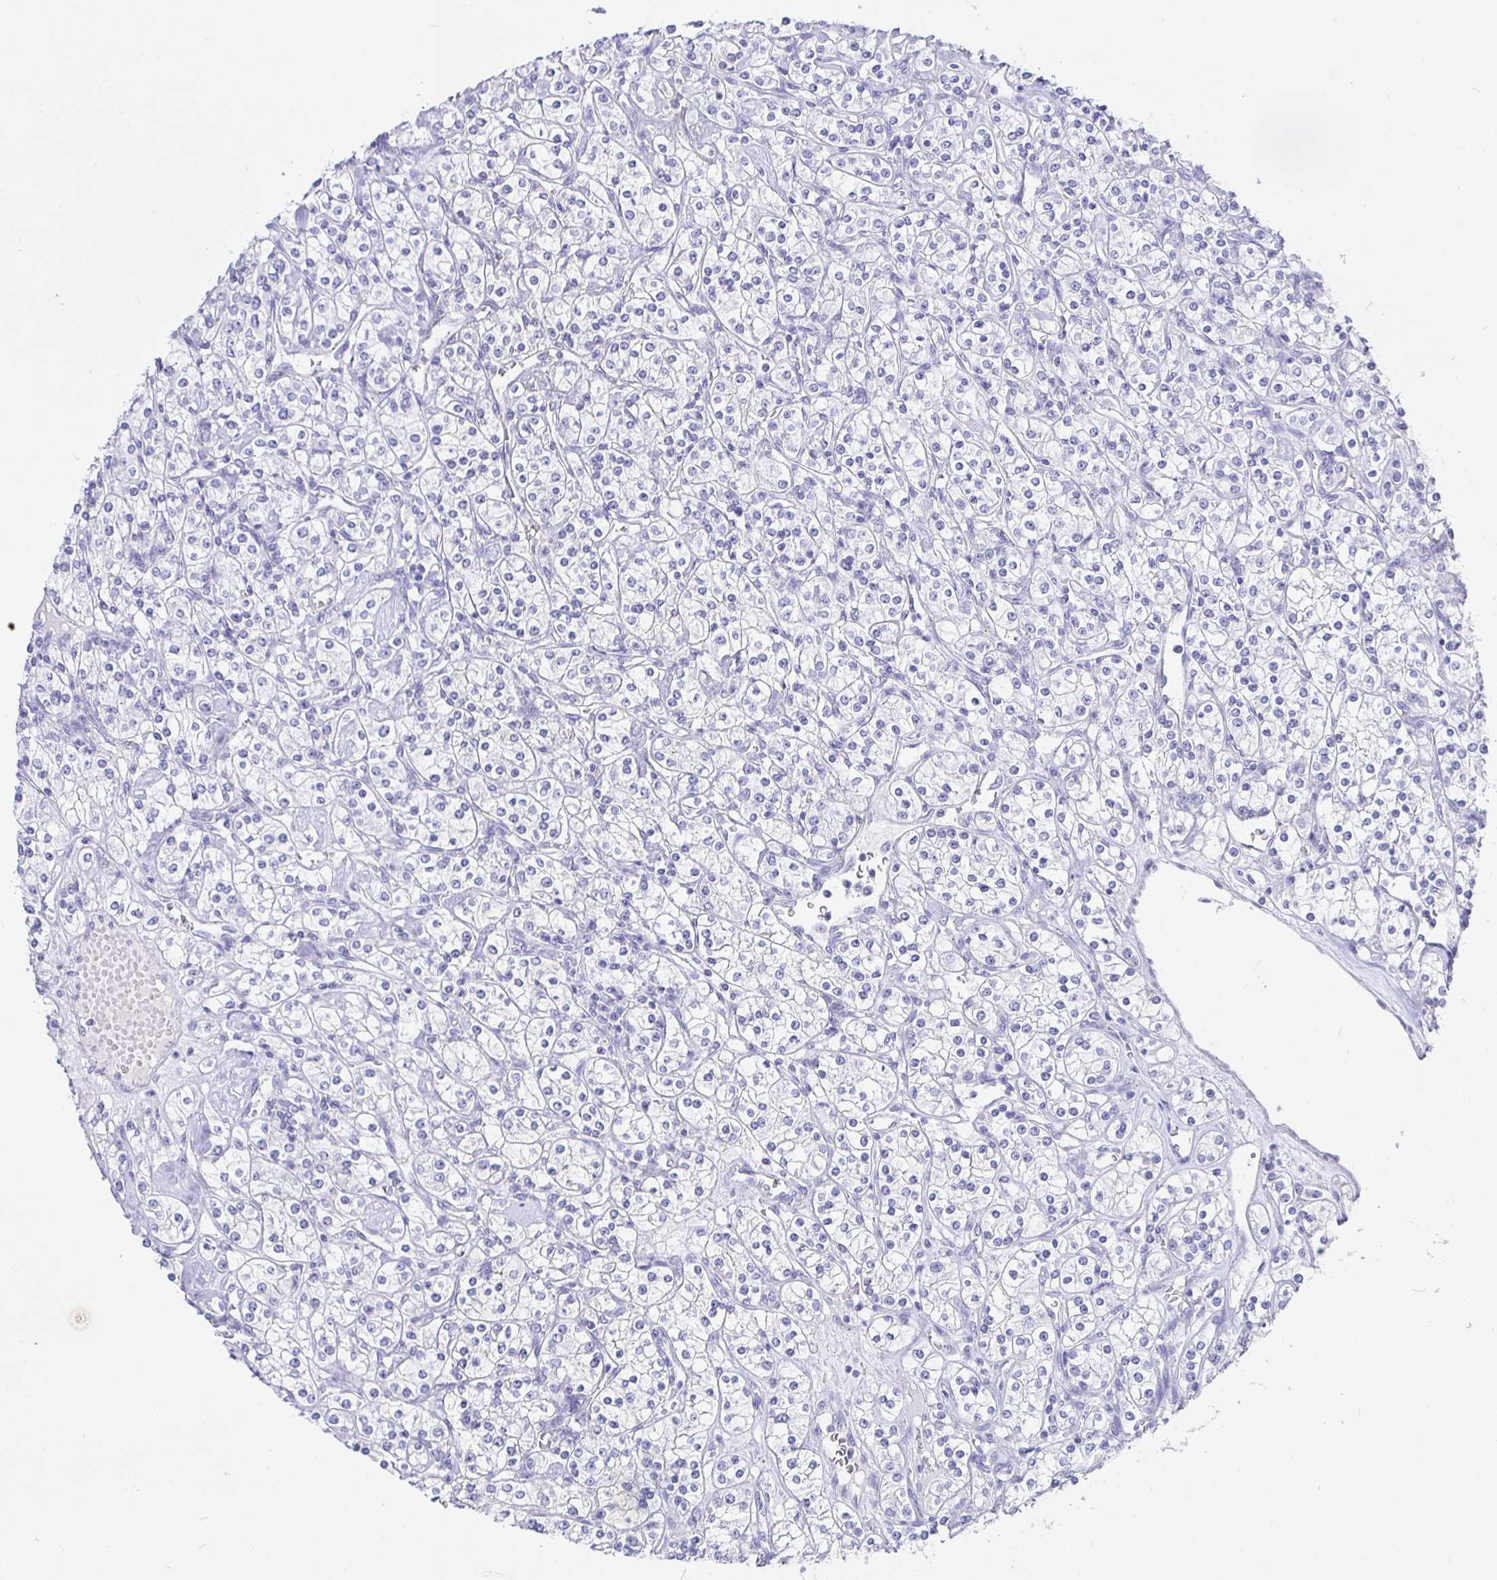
{"staining": {"intensity": "negative", "quantity": "none", "location": "none"}, "tissue": "renal cancer", "cell_type": "Tumor cells", "image_type": "cancer", "snomed": [{"axis": "morphology", "description": "Adenocarcinoma, NOS"}, {"axis": "topography", "description": "Kidney"}], "caption": "A high-resolution image shows IHC staining of adenocarcinoma (renal), which shows no significant expression in tumor cells.", "gene": "EZHIP", "patient": {"sex": "male", "age": 77}}